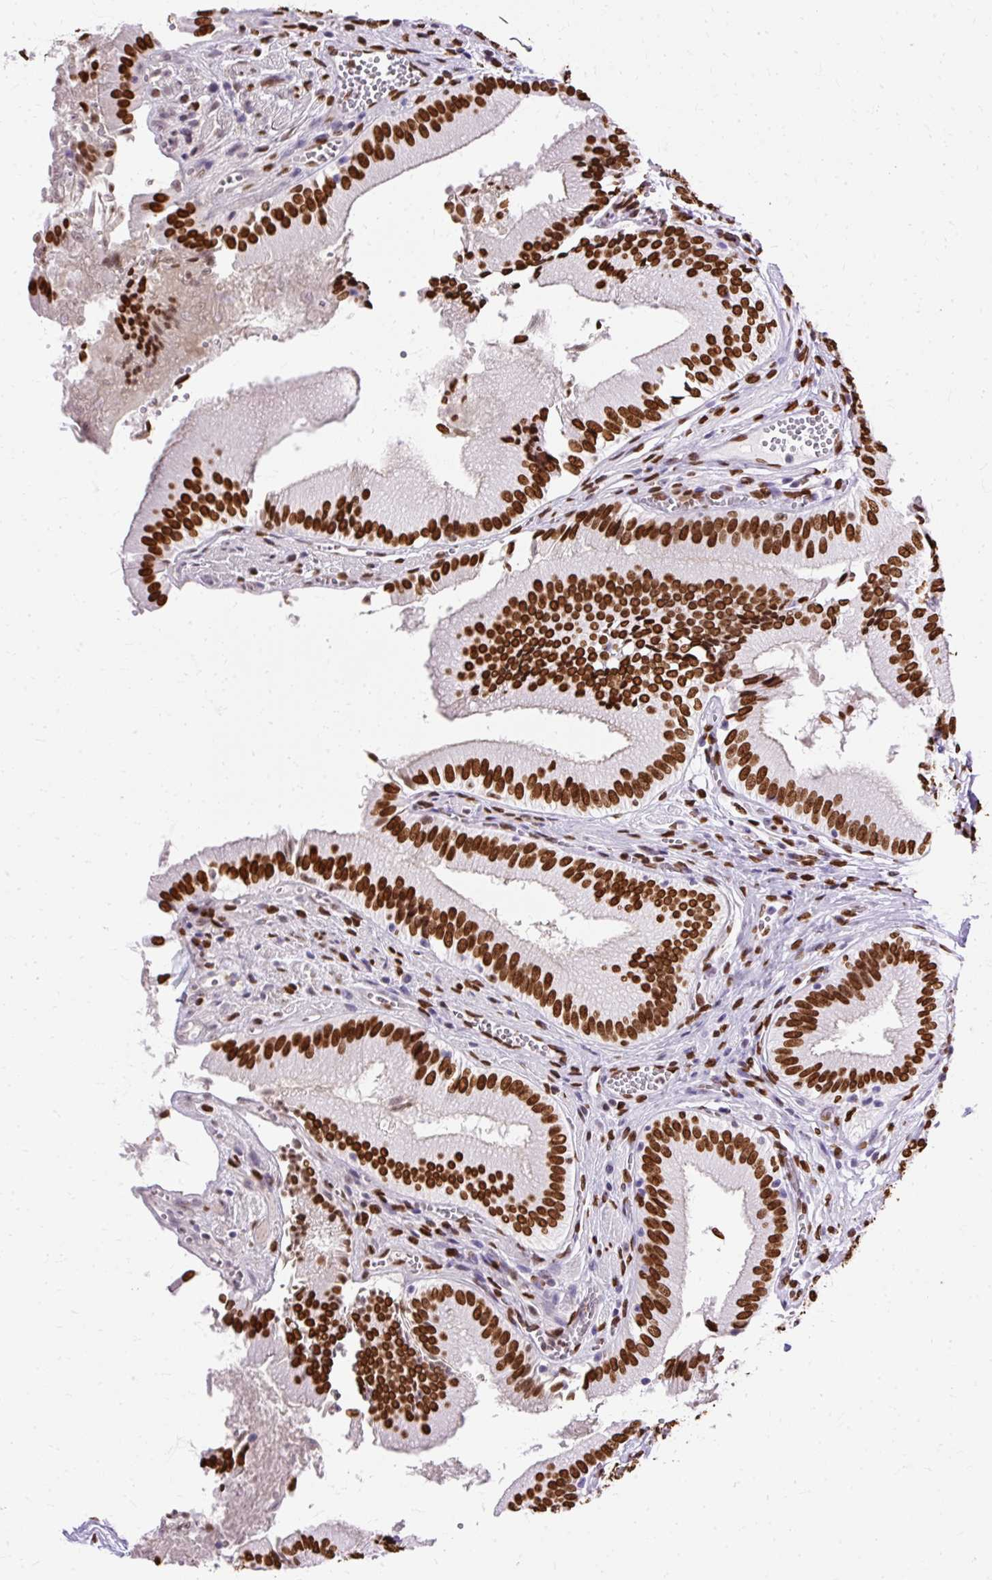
{"staining": {"intensity": "strong", "quantity": ">75%", "location": "nuclear"}, "tissue": "gallbladder", "cell_type": "Glandular cells", "image_type": "normal", "snomed": [{"axis": "morphology", "description": "Normal tissue, NOS"}, {"axis": "topography", "description": "Gallbladder"}, {"axis": "topography", "description": "Peripheral nerve tissue"}], "caption": "The photomicrograph demonstrates a brown stain indicating the presence of a protein in the nuclear of glandular cells in gallbladder. The staining was performed using DAB, with brown indicating positive protein expression. Nuclei are stained blue with hematoxylin.", "gene": "TMEM184C", "patient": {"sex": "male", "age": 17}}